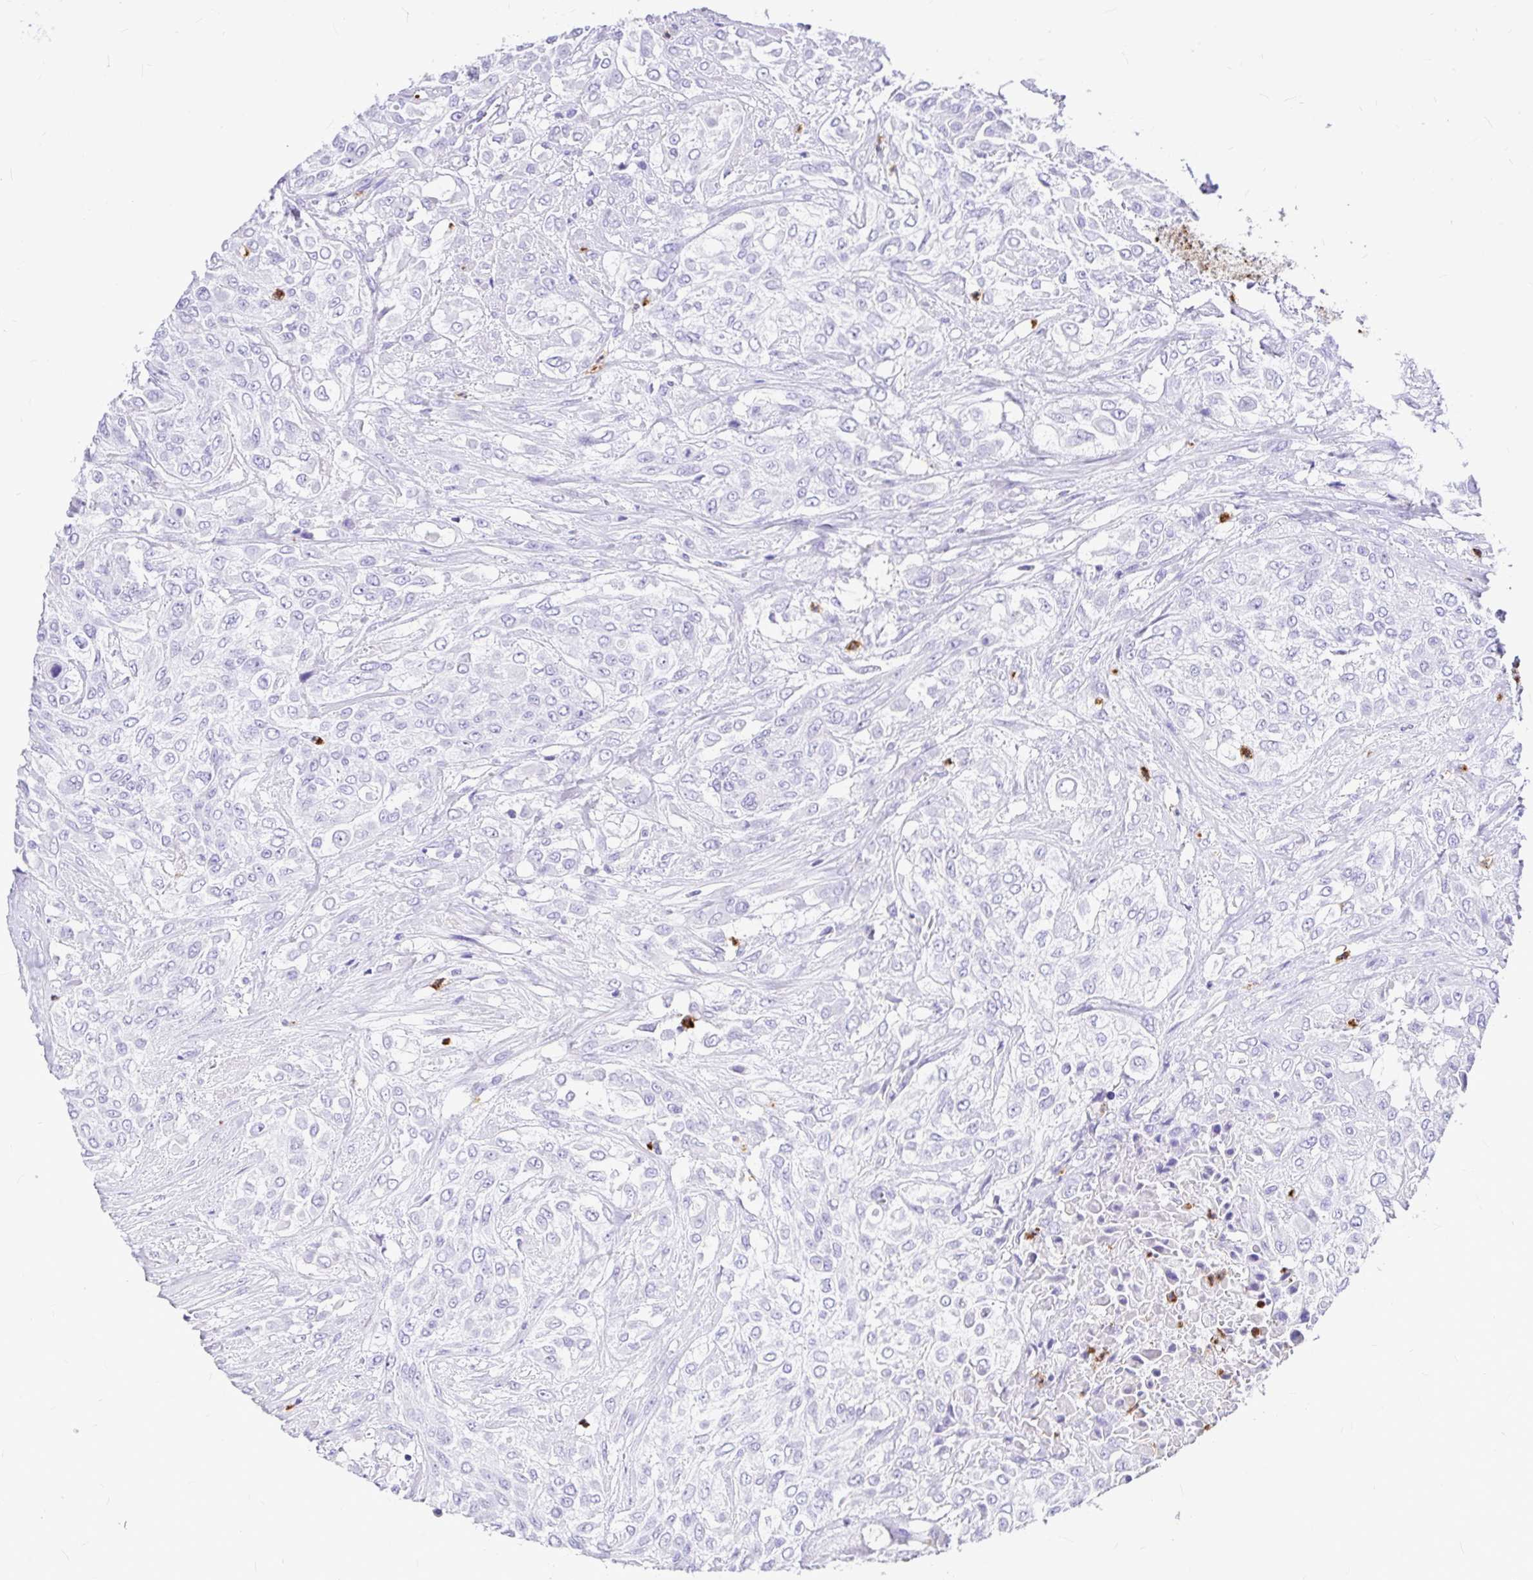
{"staining": {"intensity": "negative", "quantity": "none", "location": "none"}, "tissue": "urothelial cancer", "cell_type": "Tumor cells", "image_type": "cancer", "snomed": [{"axis": "morphology", "description": "Urothelial carcinoma, High grade"}, {"axis": "topography", "description": "Urinary bladder"}], "caption": "Tumor cells show no significant positivity in high-grade urothelial carcinoma. (DAB (3,3'-diaminobenzidine) IHC visualized using brightfield microscopy, high magnification).", "gene": "CLEC1B", "patient": {"sex": "male", "age": 57}}